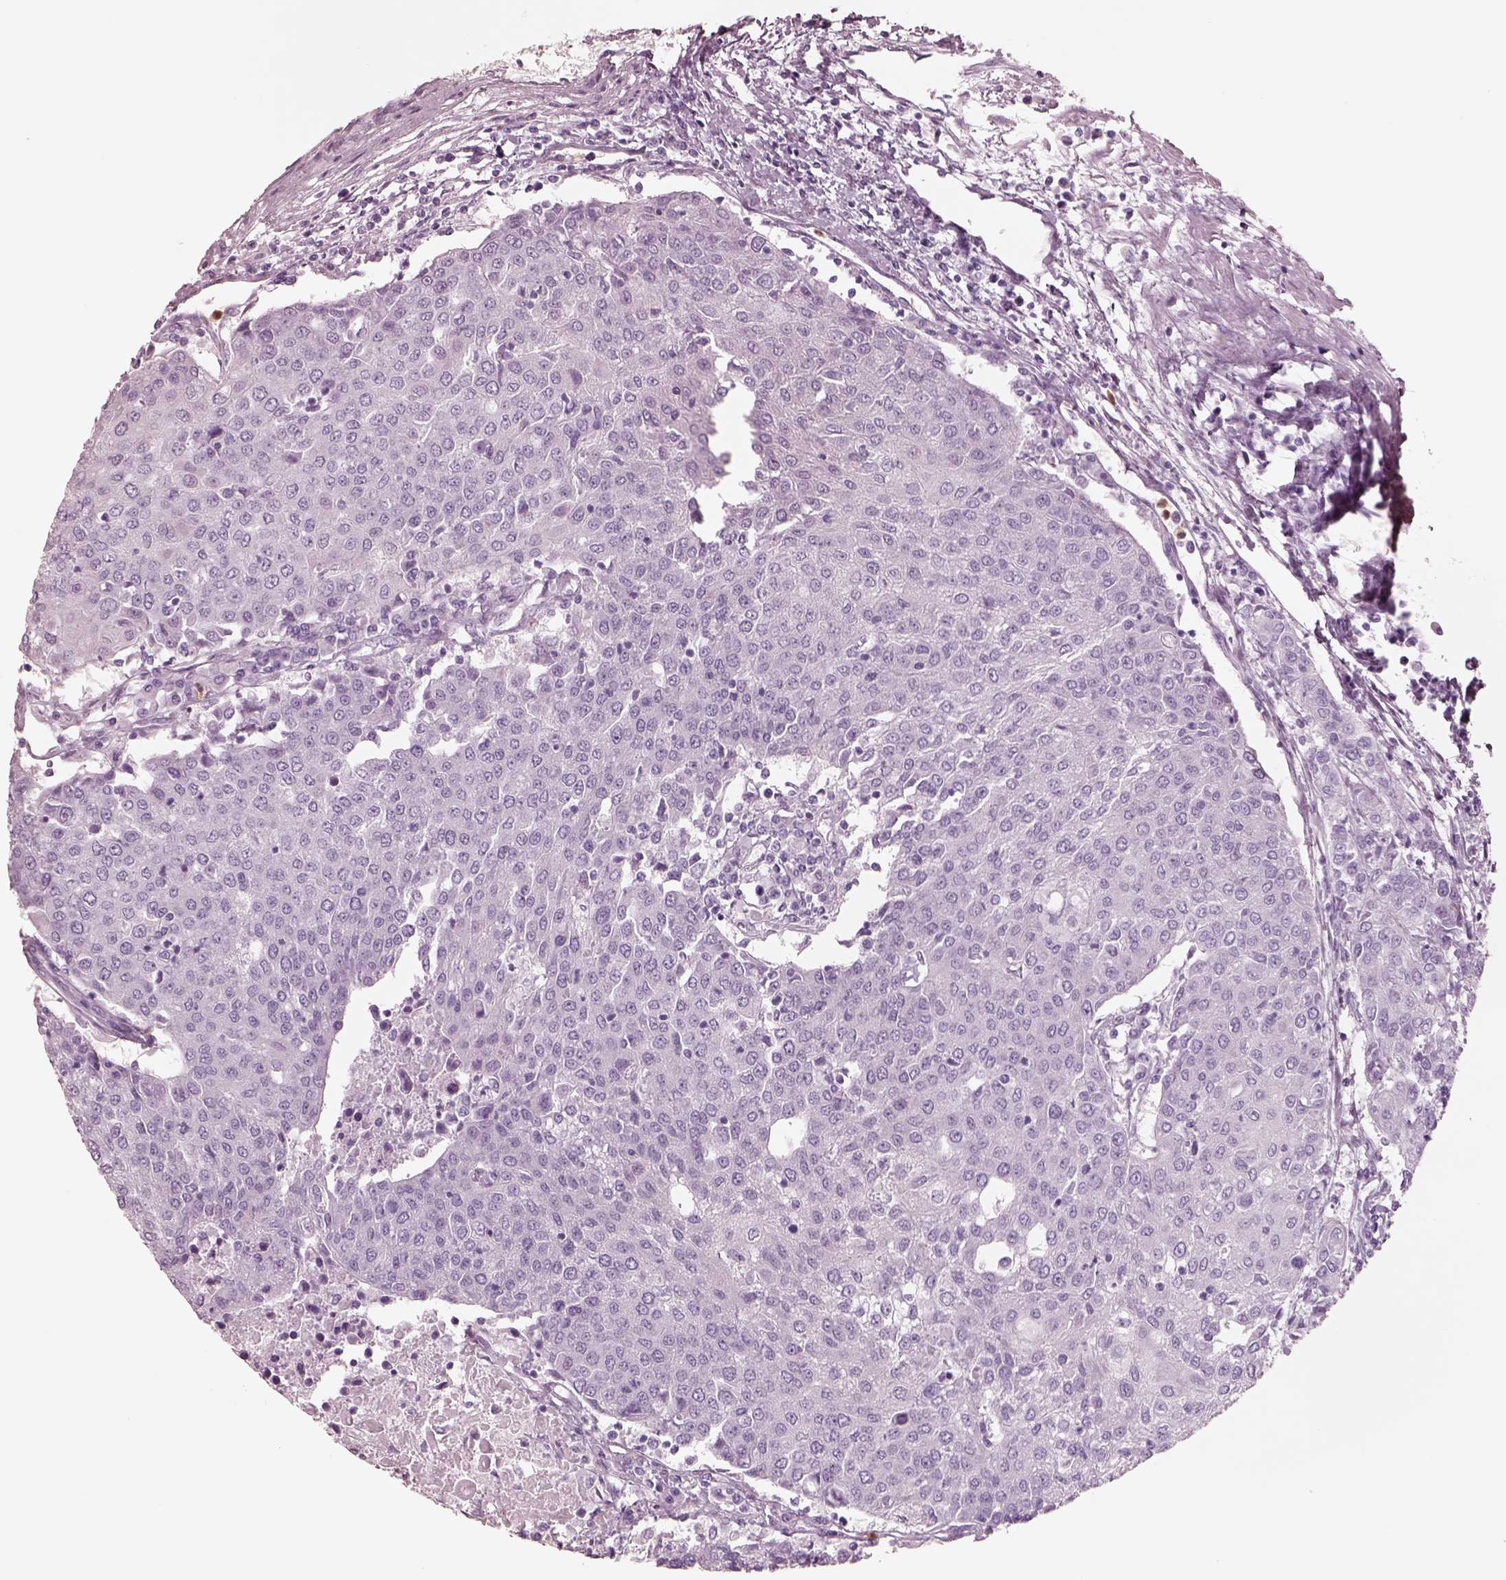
{"staining": {"intensity": "negative", "quantity": "none", "location": "none"}, "tissue": "urothelial cancer", "cell_type": "Tumor cells", "image_type": "cancer", "snomed": [{"axis": "morphology", "description": "Urothelial carcinoma, High grade"}, {"axis": "topography", "description": "Urinary bladder"}], "caption": "IHC of urothelial cancer reveals no positivity in tumor cells.", "gene": "ELANE", "patient": {"sex": "female", "age": 85}}